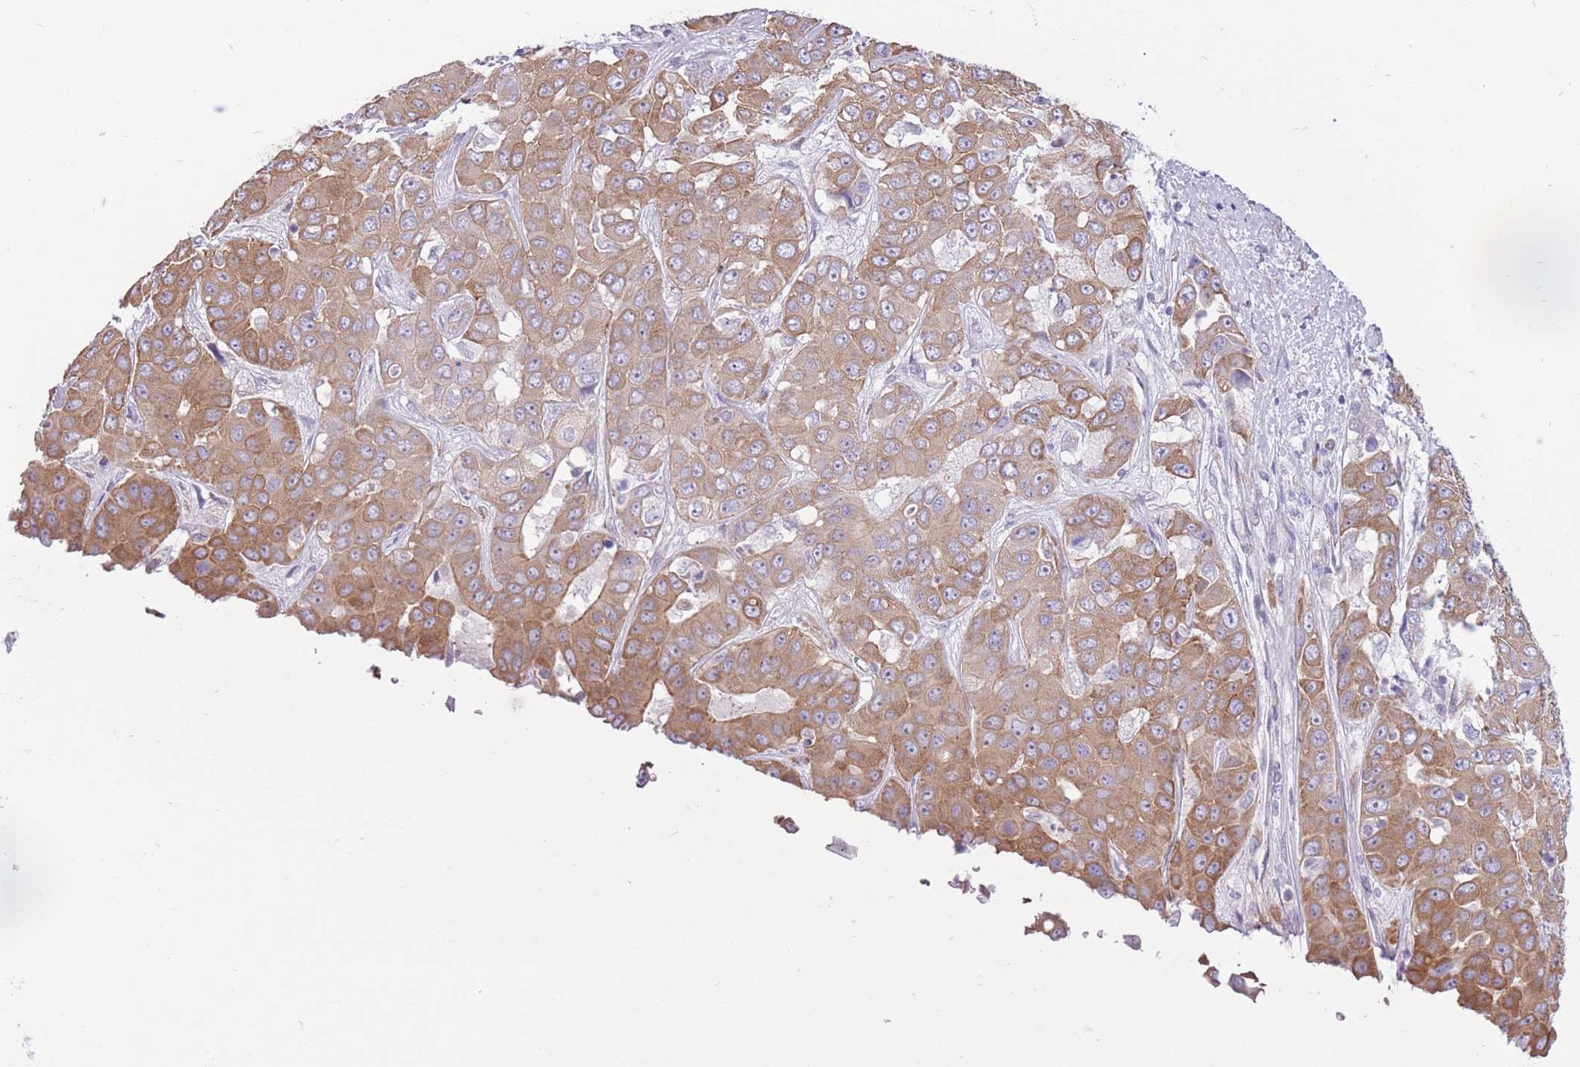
{"staining": {"intensity": "moderate", "quantity": ">75%", "location": "cytoplasmic/membranous"}, "tissue": "liver cancer", "cell_type": "Tumor cells", "image_type": "cancer", "snomed": [{"axis": "morphology", "description": "Cholangiocarcinoma"}, {"axis": "topography", "description": "Liver"}], "caption": "Immunohistochemical staining of cholangiocarcinoma (liver) demonstrates medium levels of moderate cytoplasmic/membranous staining in approximately >75% of tumor cells.", "gene": "ZNF501", "patient": {"sex": "female", "age": 52}}